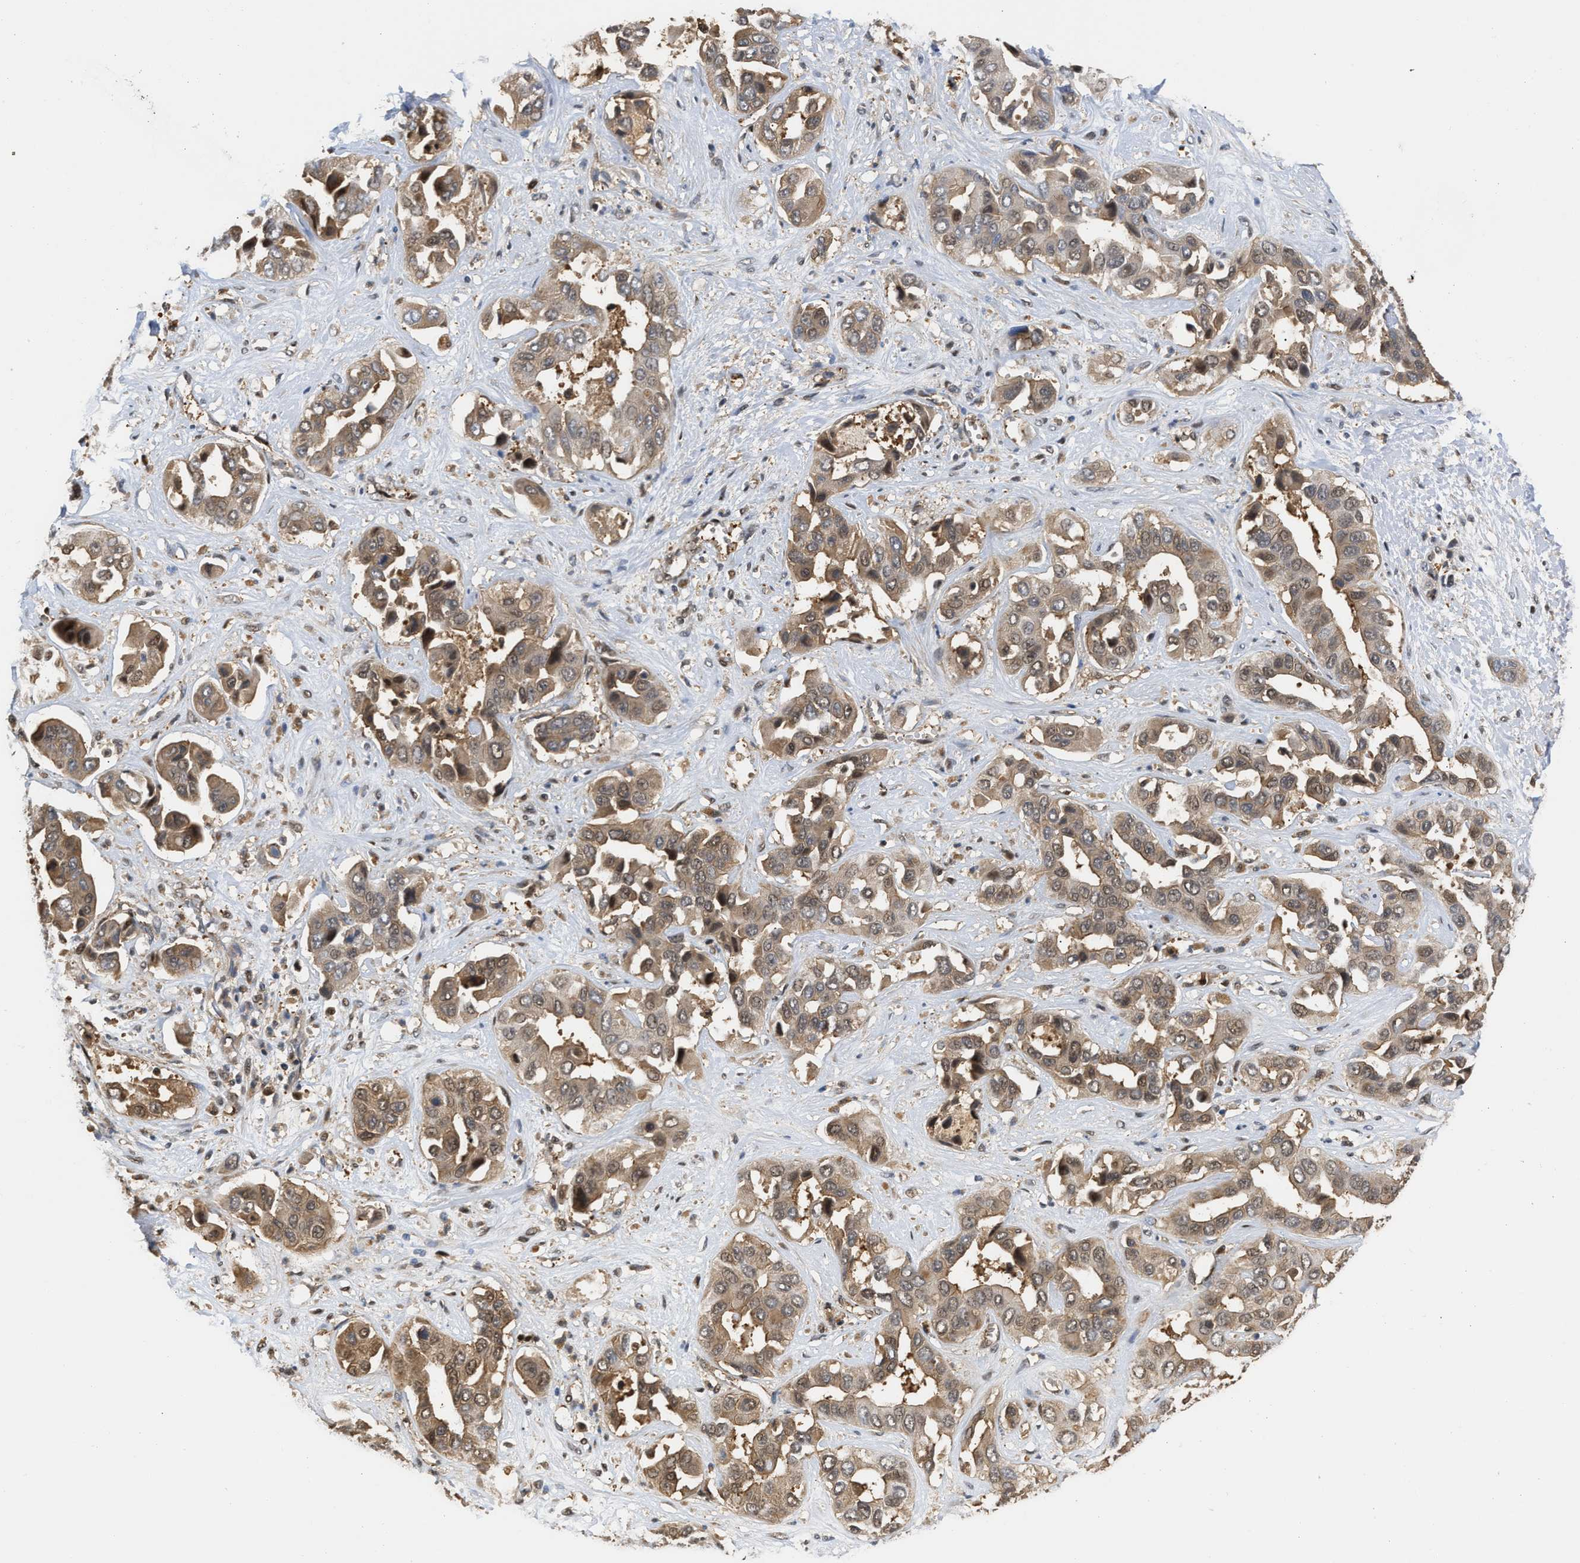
{"staining": {"intensity": "weak", "quantity": ">75%", "location": "cytoplasmic/membranous,nuclear"}, "tissue": "liver cancer", "cell_type": "Tumor cells", "image_type": "cancer", "snomed": [{"axis": "morphology", "description": "Cholangiocarcinoma"}, {"axis": "topography", "description": "Liver"}], "caption": "Tumor cells show low levels of weak cytoplasmic/membranous and nuclear expression in about >75% of cells in liver cancer (cholangiocarcinoma). (brown staining indicates protein expression, while blue staining denotes nuclei).", "gene": "SCAI", "patient": {"sex": "female", "age": 52}}